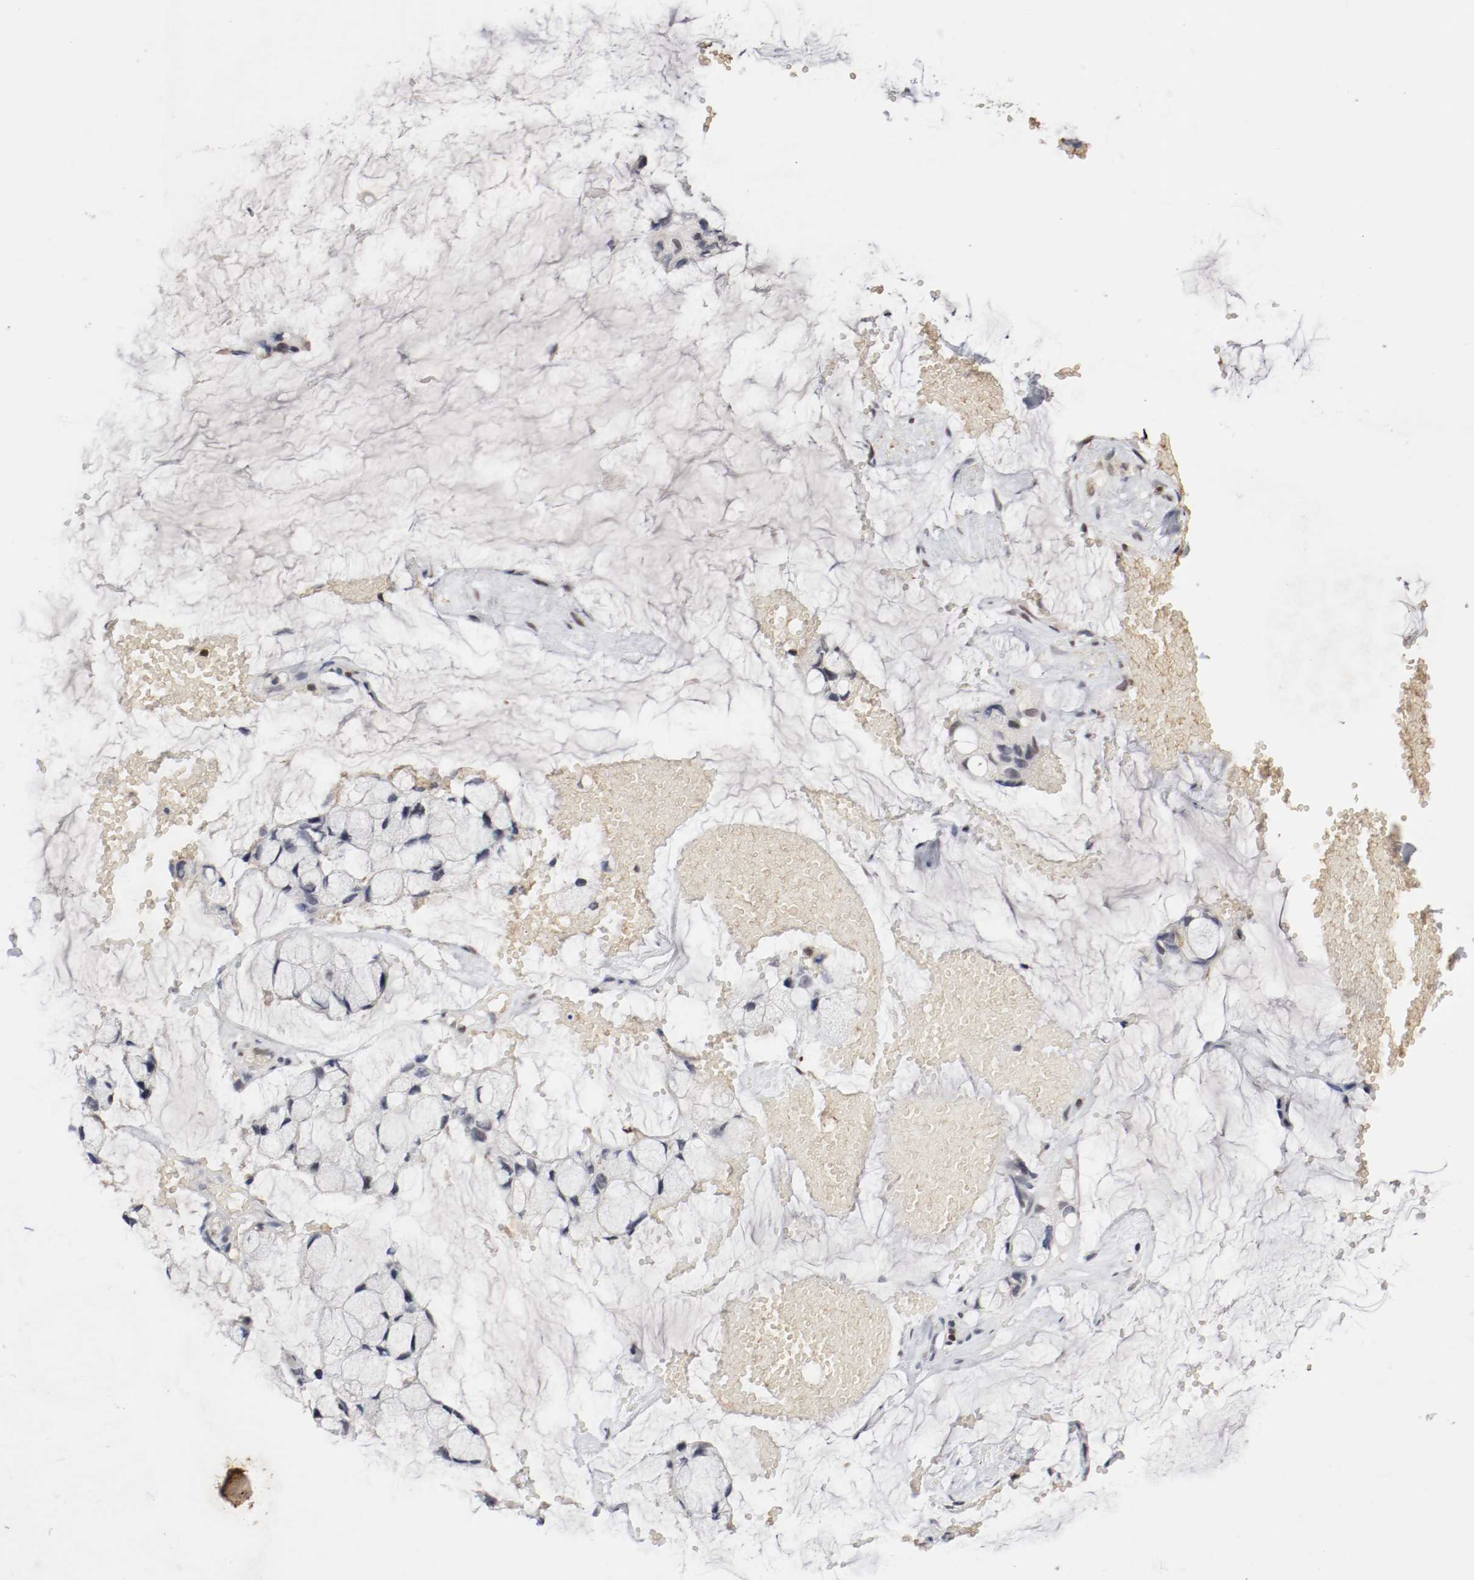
{"staining": {"intensity": "negative", "quantity": "none", "location": "none"}, "tissue": "ovarian cancer", "cell_type": "Tumor cells", "image_type": "cancer", "snomed": [{"axis": "morphology", "description": "Cystadenocarcinoma, mucinous, NOS"}, {"axis": "topography", "description": "Ovary"}], "caption": "Tumor cells show no significant expression in mucinous cystadenocarcinoma (ovarian).", "gene": "JUND", "patient": {"sex": "female", "age": 39}}